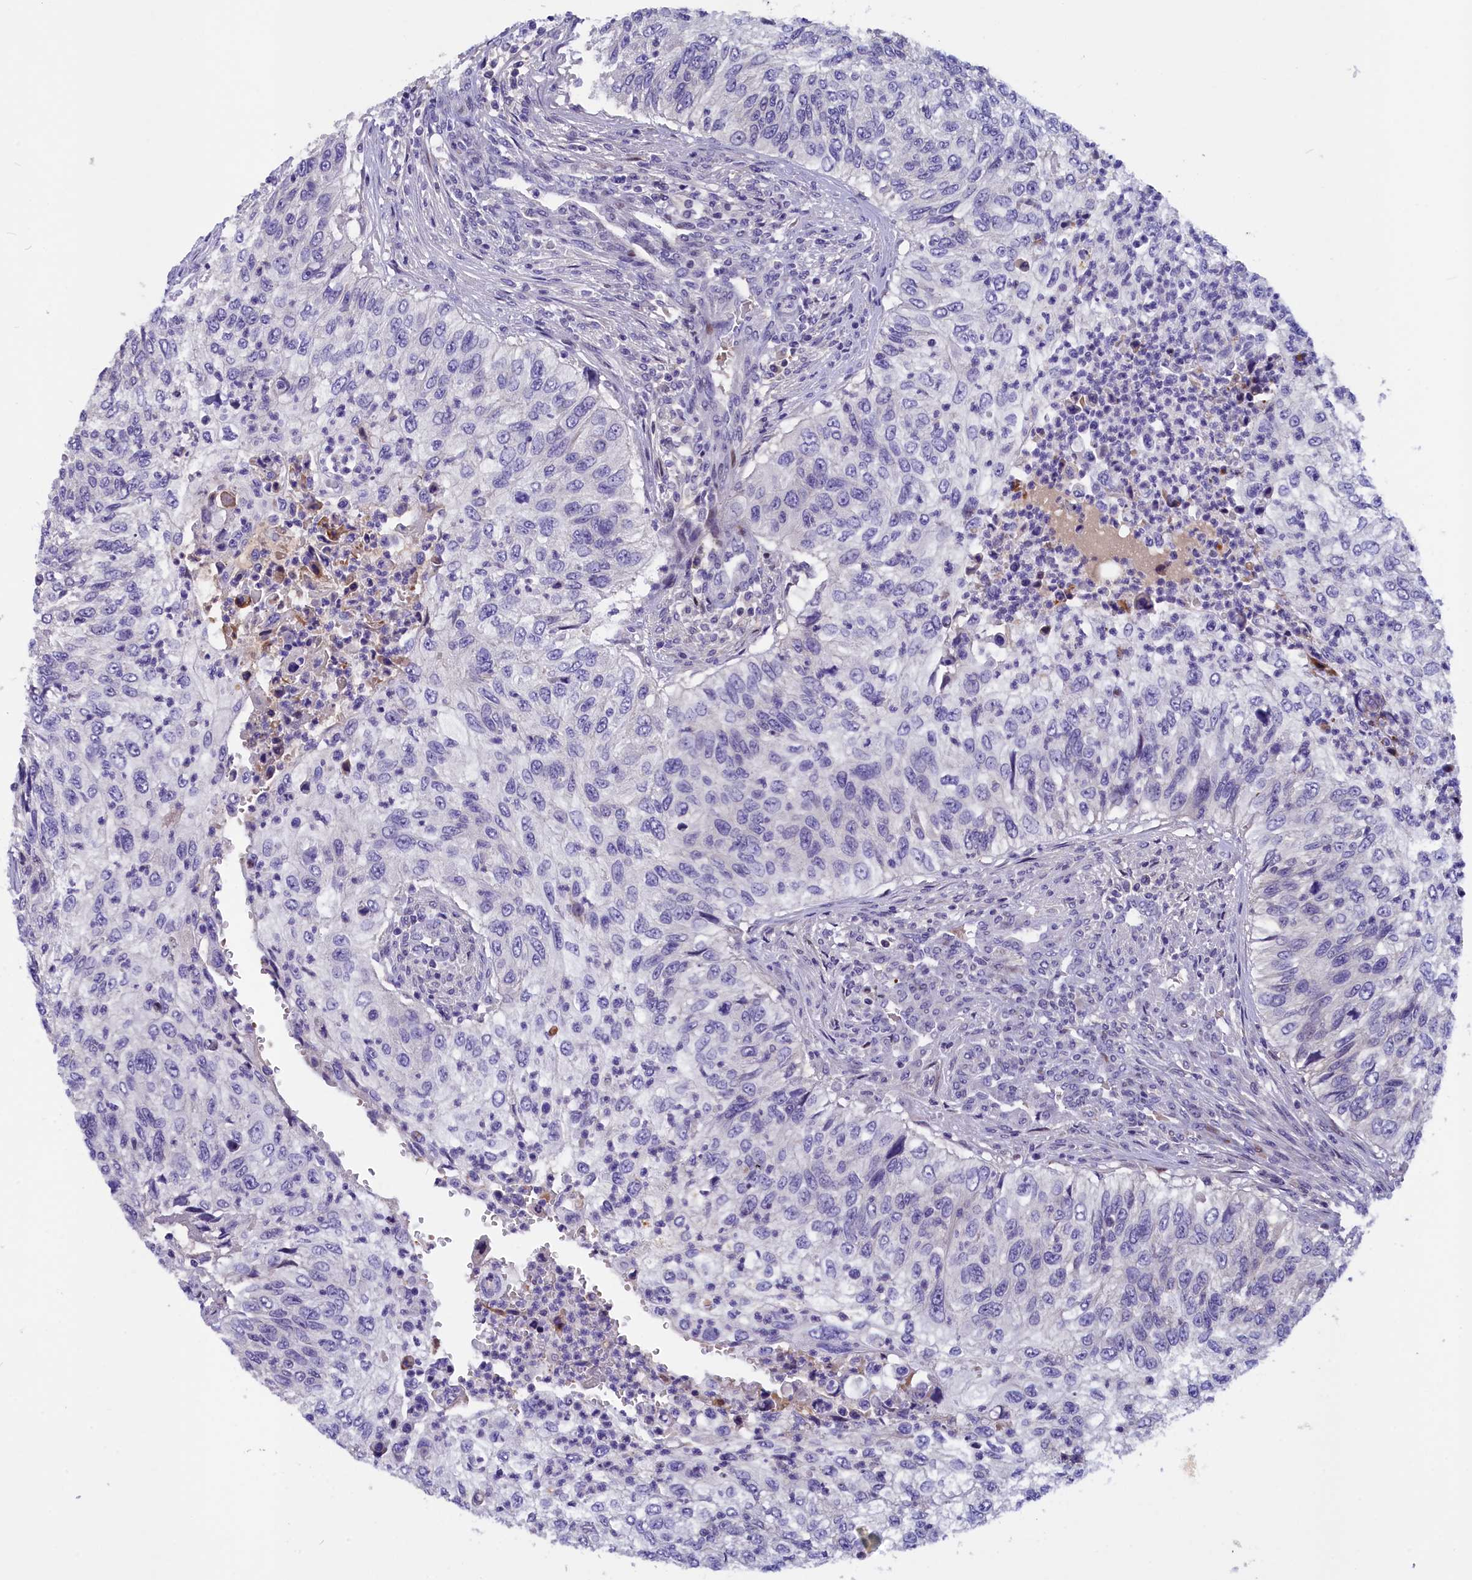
{"staining": {"intensity": "negative", "quantity": "none", "location": "none"}, "tissue": "urothelial cancer", "cell_type": "Tumor cells", "image_type": "cancer", "snomed": [{"axis": "morphology", "description": "Urothelial carcinoma, High grade"}, {"axis": "topography", "description": "Urinary bladder"}], "caption": "This is a micrograph of immunohistochemistry (IHC) staining of urothelial cancer, which shows no expression in tumor cells.", "gene": "NKPD1", "patient": {"sex": "female", "age": 60}}